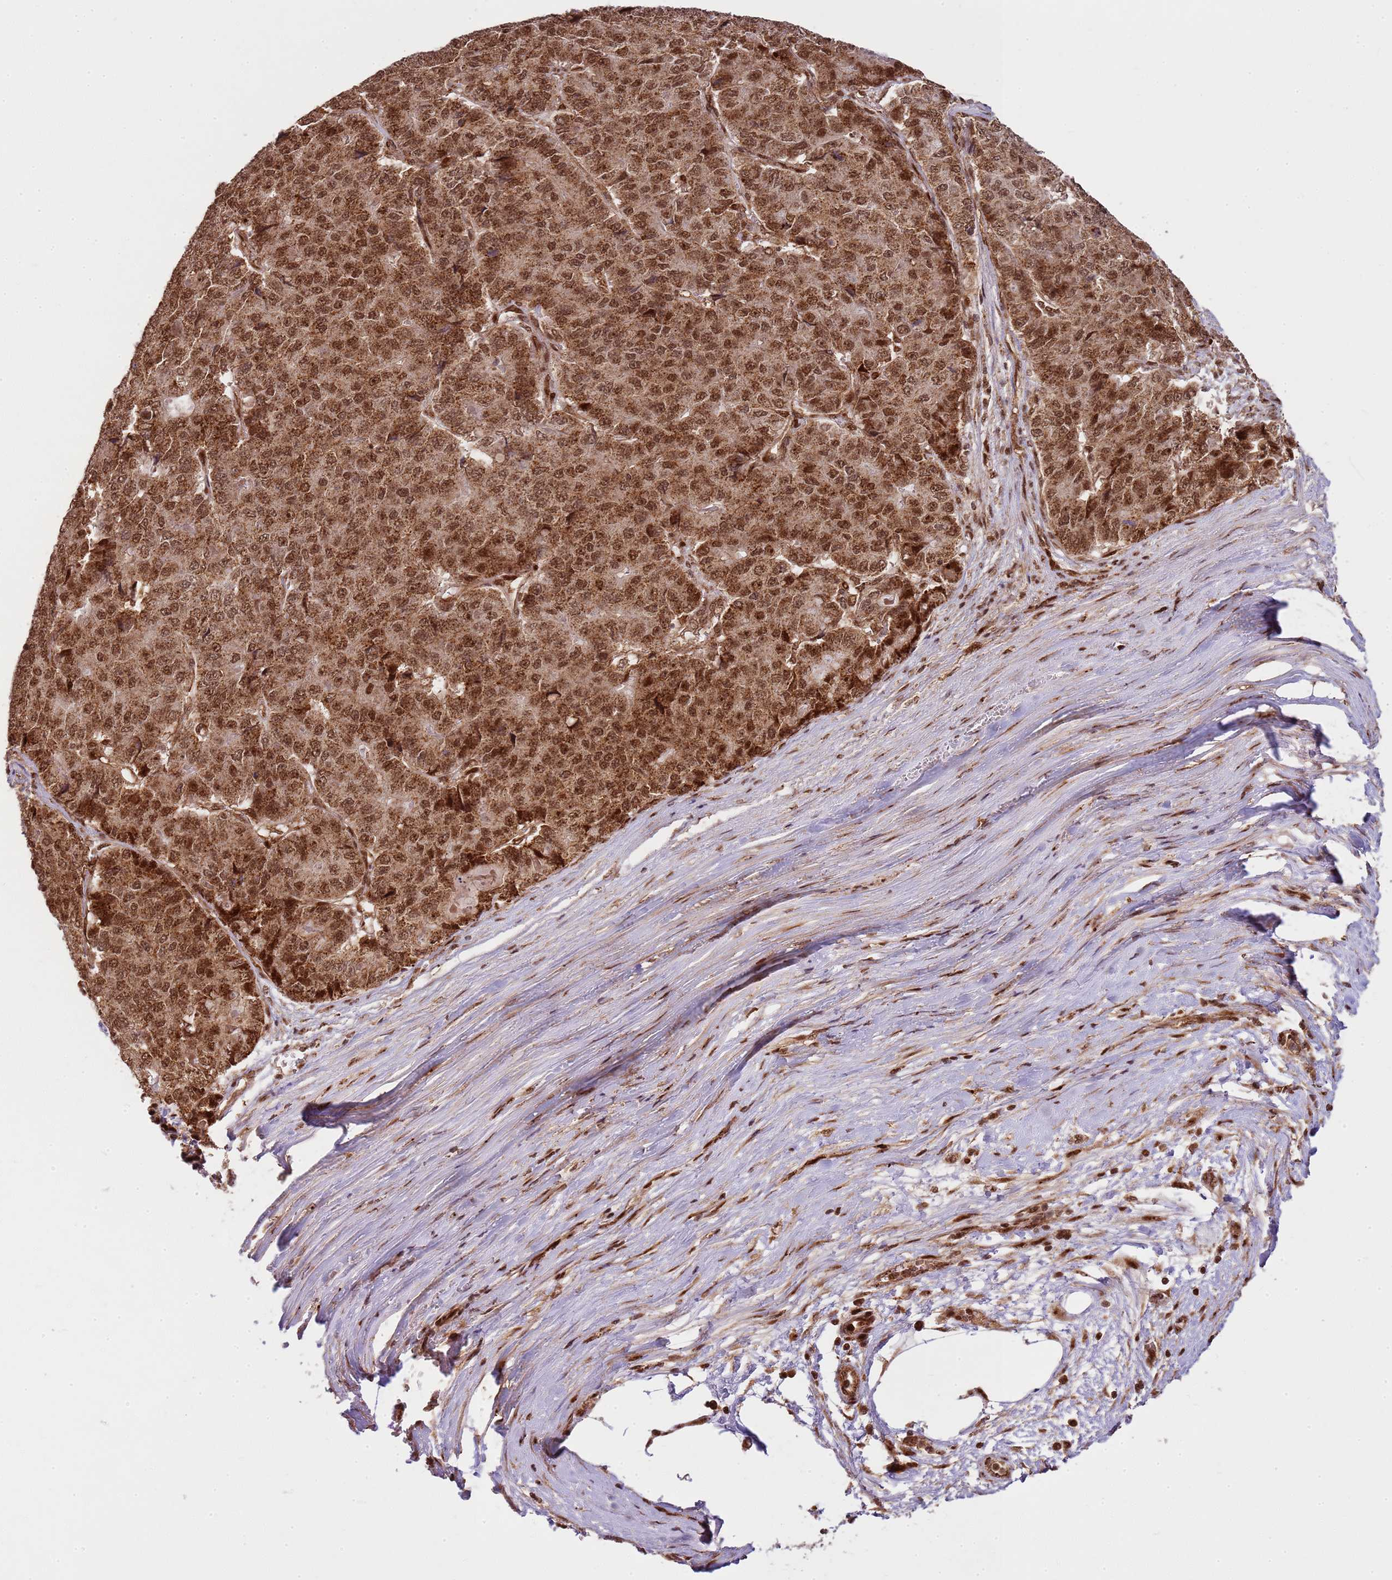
{"staining": {"intensity": "moderate", "quantity": ">75%", "location": "cytoplasmic/membranous,nuclear"}, "tissue": "pancreatic cancer", "cell_type": "Tumor cells", "image_type": "cancer", "snomed": [{"axis": "morphology", "description": "Adenocarcinoma, NOS"}, {"axis": "topography", "description": "Pancreas"}], "caption": "Moderate cytoplasmic/membranous and nuclear expression is appreciated in approximately >75% of tumor cells in pancreatic cancer (adenocarcinoma).", "gene": "PEX14", "patient": {"sex": "male", "age": 50}}